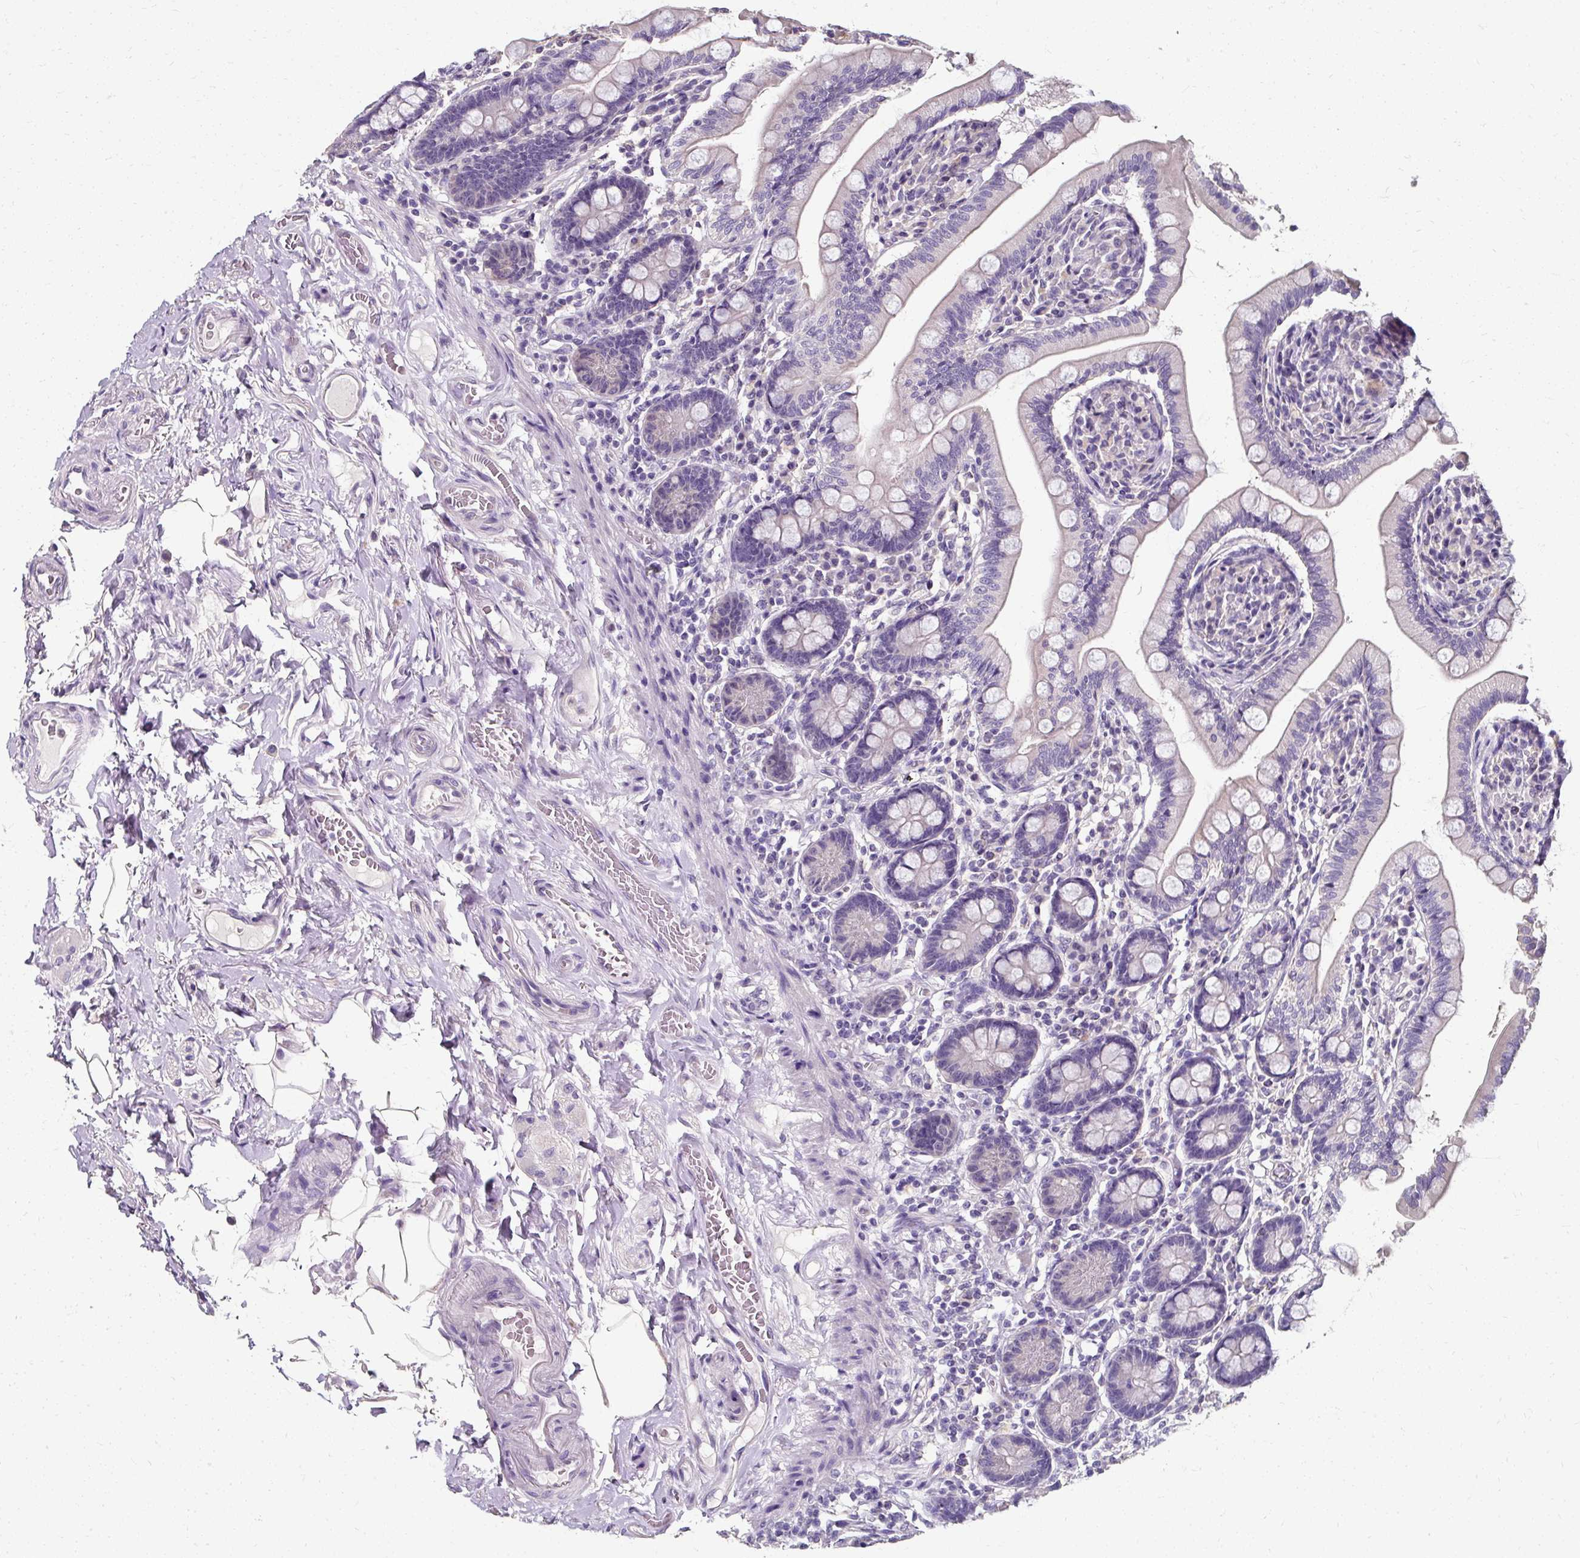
{"staining": {"intensity": "weak", "quantity": "25%-75%", "location": "cytoplasmic/membranous"}, "tissue": "small intestine", "cell_type": "Glandular cells", "image_type": "normal", "snomed": [{"axis": "morphology", "description": "Normal tissue, NOS"}, {"axis": "topography", "description": "Small intestine"}], "caption": "Immunohistochemical staining of unremarkable human small intestine demonstrates low levels of weak cytoplasmic/membranous staining in about 25%-75% of glandular cells. The staining was performed using DAB, with brown indicating positive protein expression. Nuclei are stained blue with hematoxylin.", "gene": "KLHL24", "patient": {"sex": "female", "age": 64}}